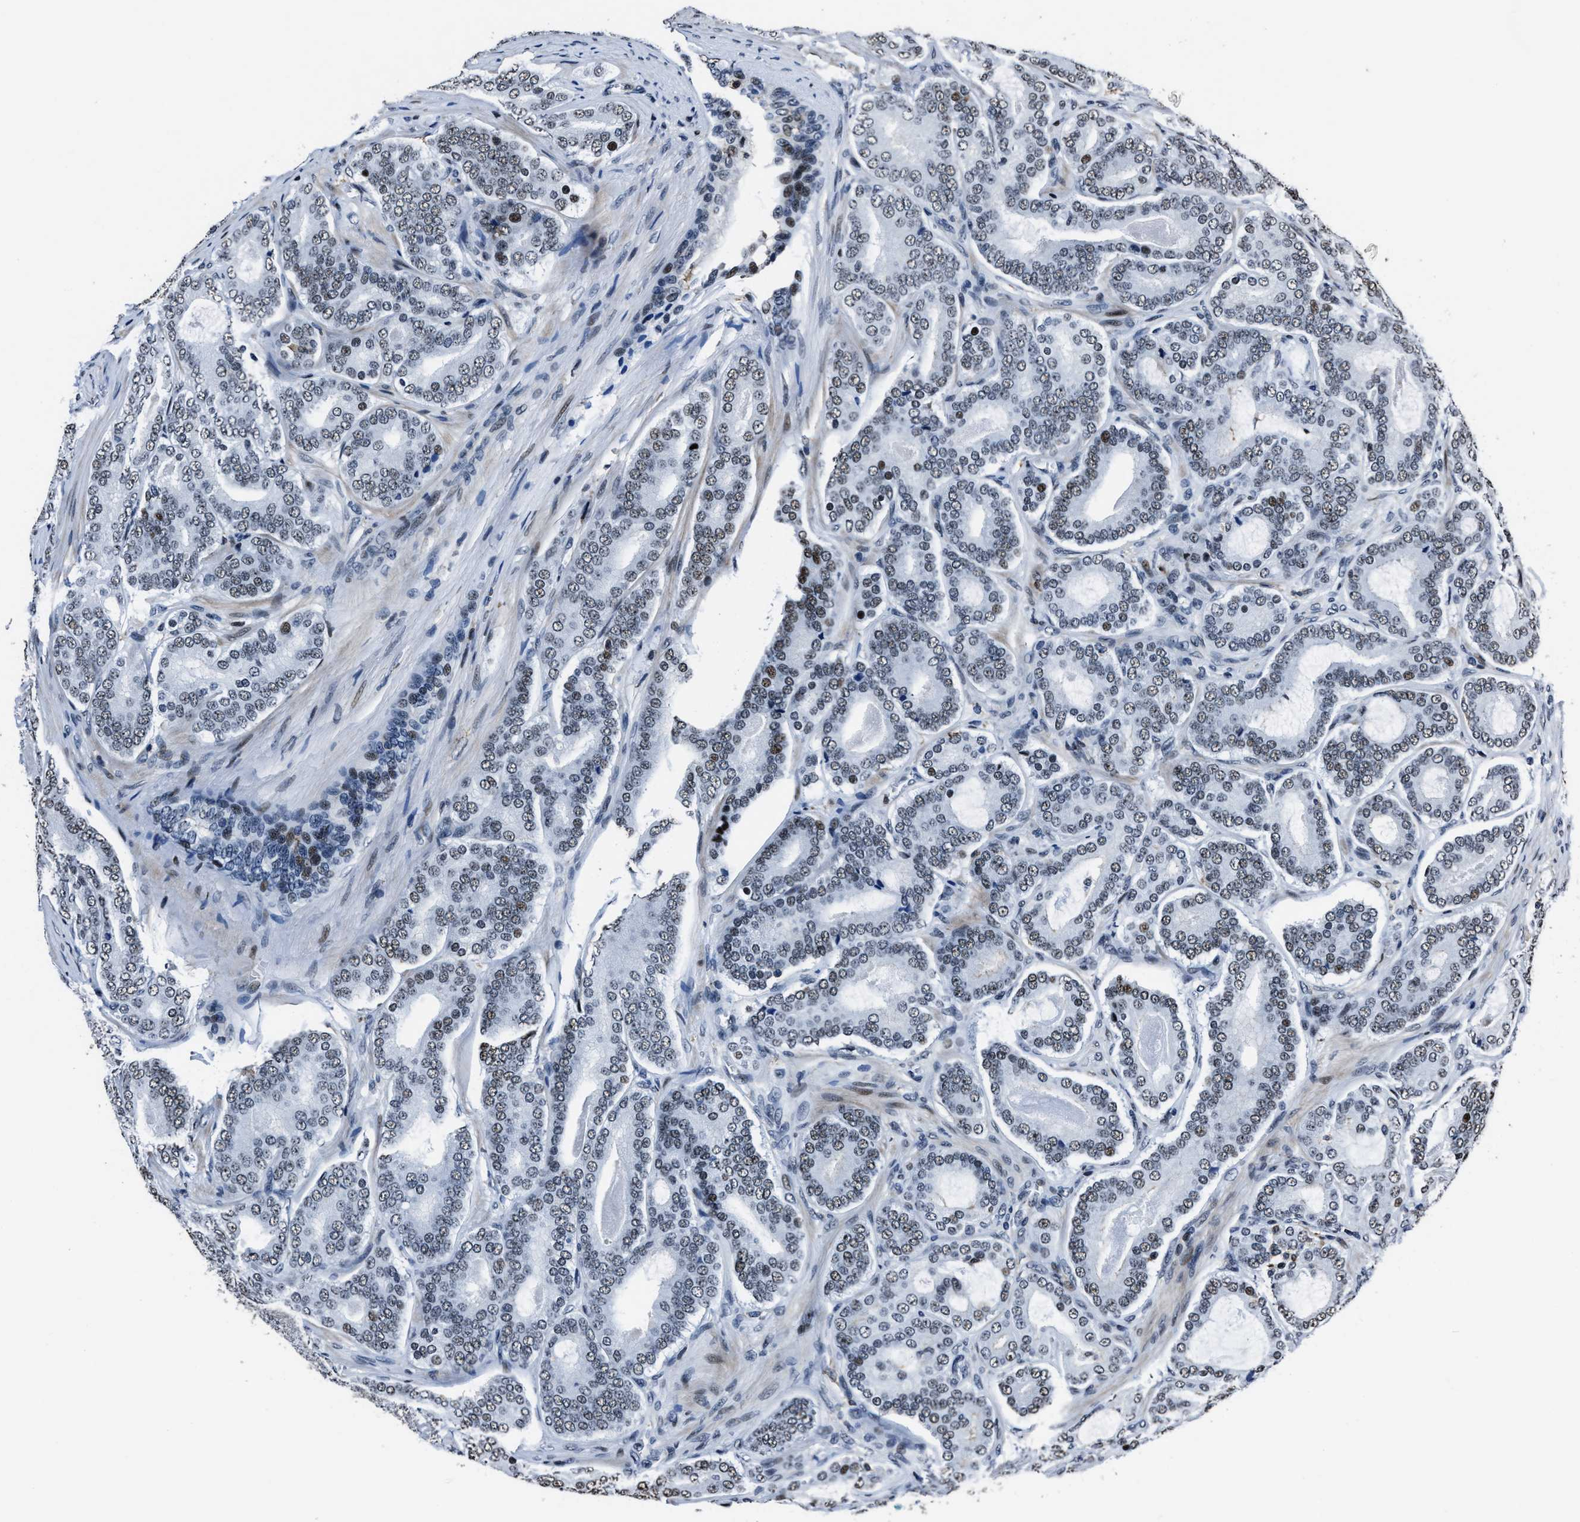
{"staining": {"intensity": "weak", "quantity": "<25%", "location": "nuclear"}, "tissue": "prostate cancer", "cell_type": "Tumor cells", "image_type": "cancer", "snomed": [{"axis": "morphology", "description": "Adenocarcinoma, High grade"}, {"axis": "topography", "description": "Prostate"}], "caption": "IHC image of neoplastic tissue: prostate cancer stained with DAB demonstrates no significant protein staining in tumor cells.", "gene": "PPIE", "patient": {"sex": "male", "age": 60}}